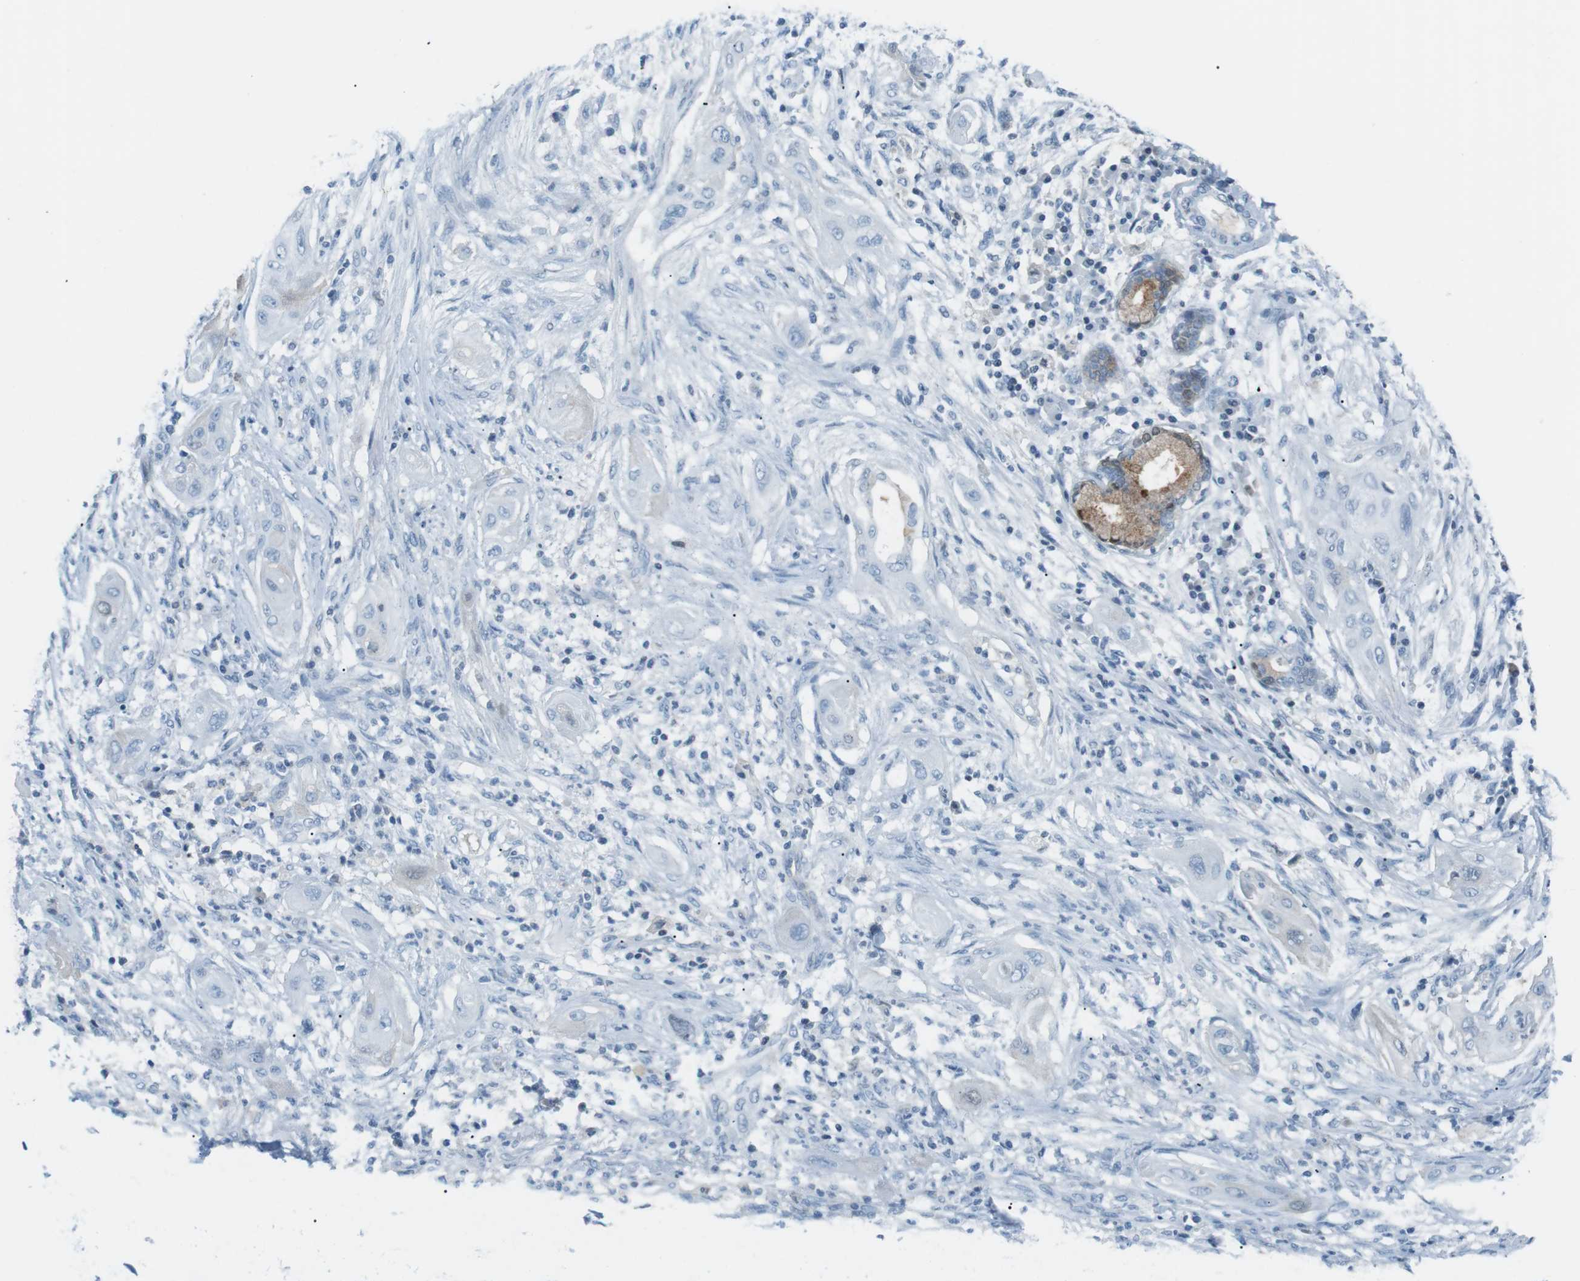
{"staining": {"intensity": "negative", "quantity": "none", "location": "none"}, "tissue": "lung cancer", "cell_type": "Tumor cells", "image_type": "cancer", "snomed": [{"axis": "morphology", "description": "Squamous cell carcinoma, NOS"}, {"axis": "topography", "description": "Lung"}], "caption": "Immunohistochemistry (IHC) micrograph of neoplastic tissue: lung cancer (squamous cell carcinoma) stained with DAB shows no significant protein positivity in tumor cells.", "gene": "AZGP1", "patient": {"sex": "female", "age": 47}}